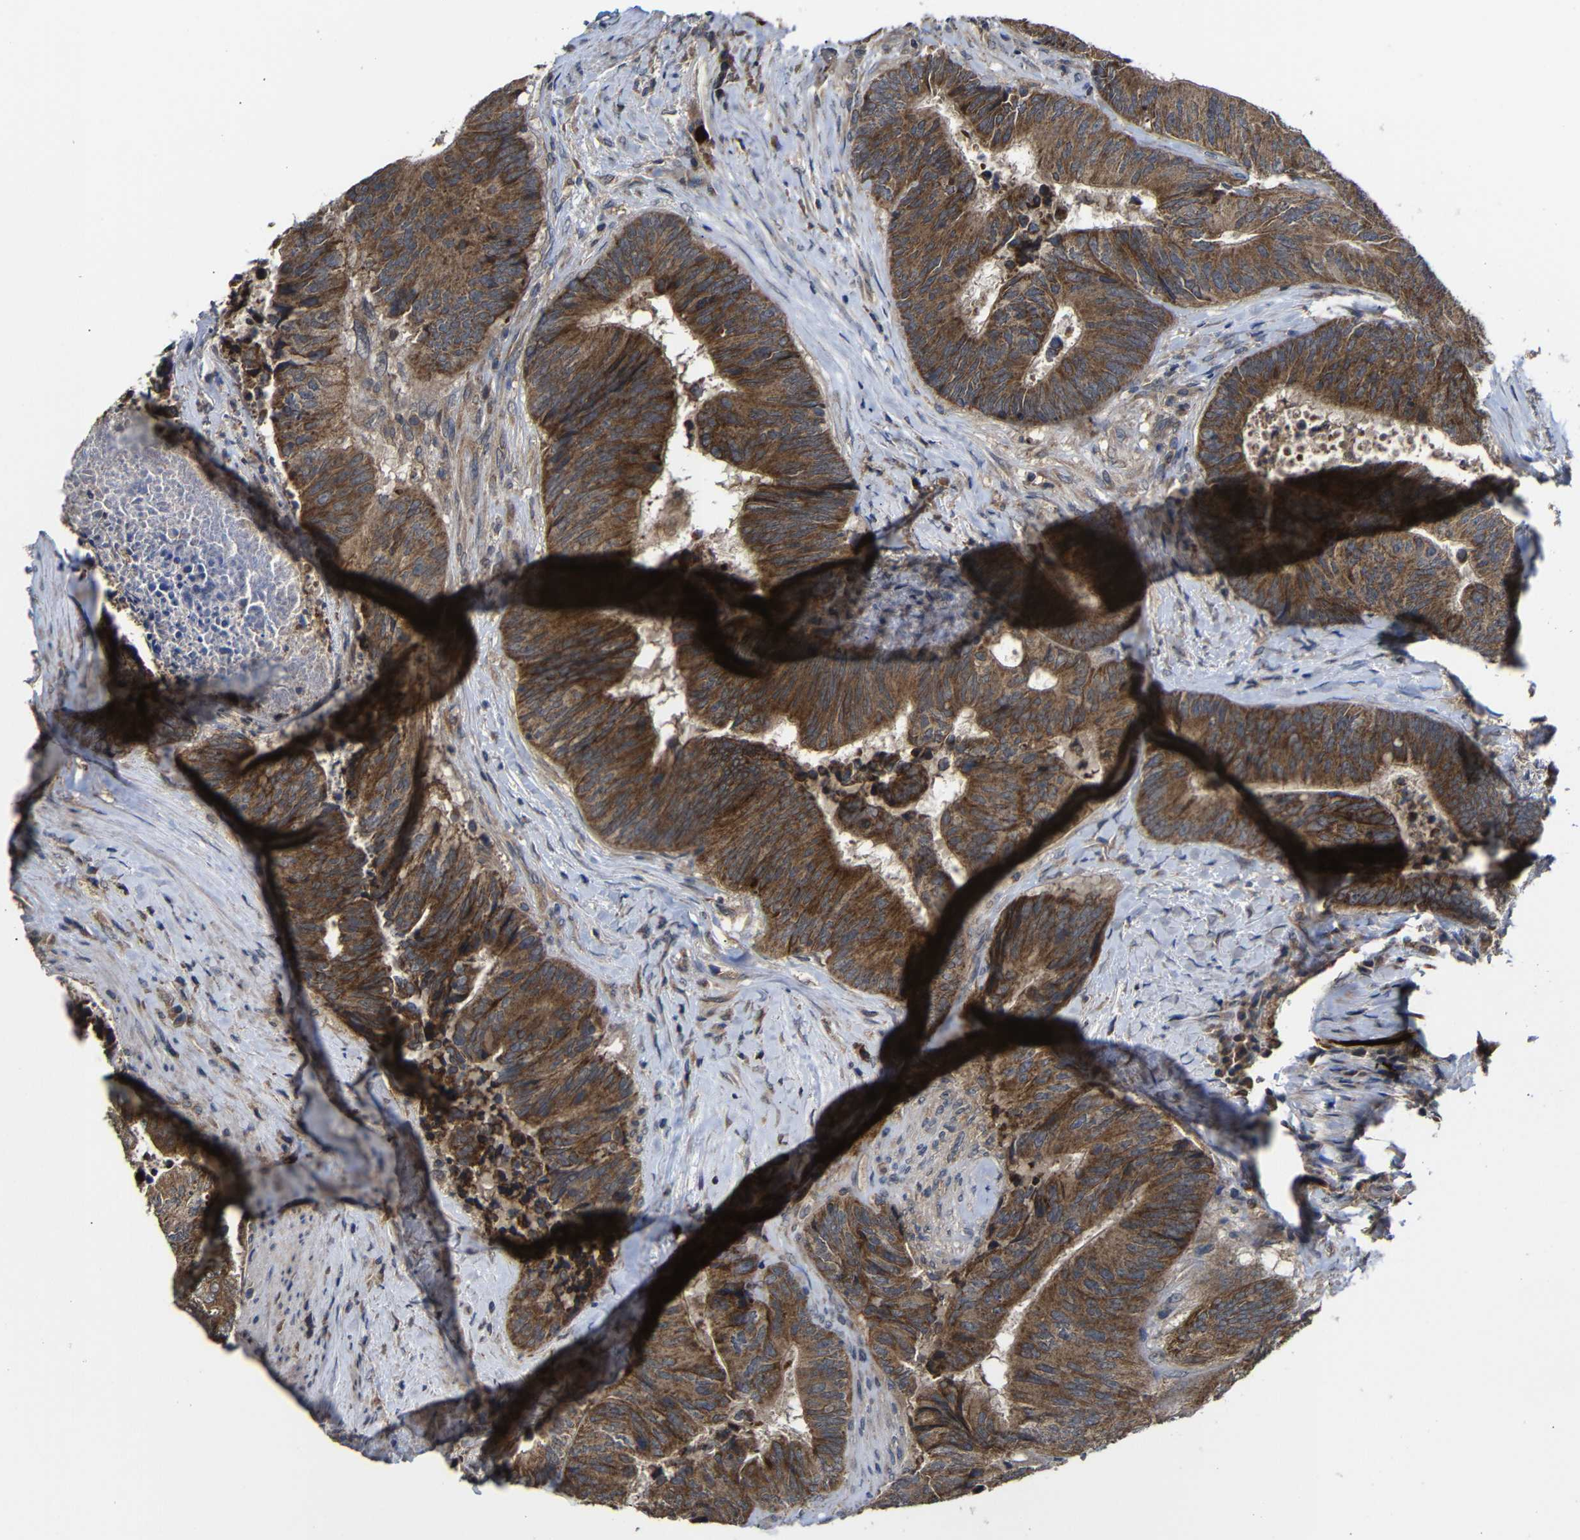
{"staining": {"intensity": "moderate", "quantity": ">75%", "location": "cytoplasmic/membranous"}, "tissue": "colorectal cancer", "cell_type": "Tumor cells", "image_type": "cancer", "snomed": [{"axis": "morphology", "description": "Adenocarcinoma, NOS"}, {"axis": "topography", "description": "Rectum"}], "caption": "The image displays a brown stain indicating the presence of a protein in the cytoplasmic/membranous of tumor cells in colorectal adenocarcinoma. The staining was performed using DAB, with brown indicating positive protein expression. Nuclei are stained blue with hematoxylin.", "gene": "LPAR5", "patient": {"sex": "male", "age": 72}}